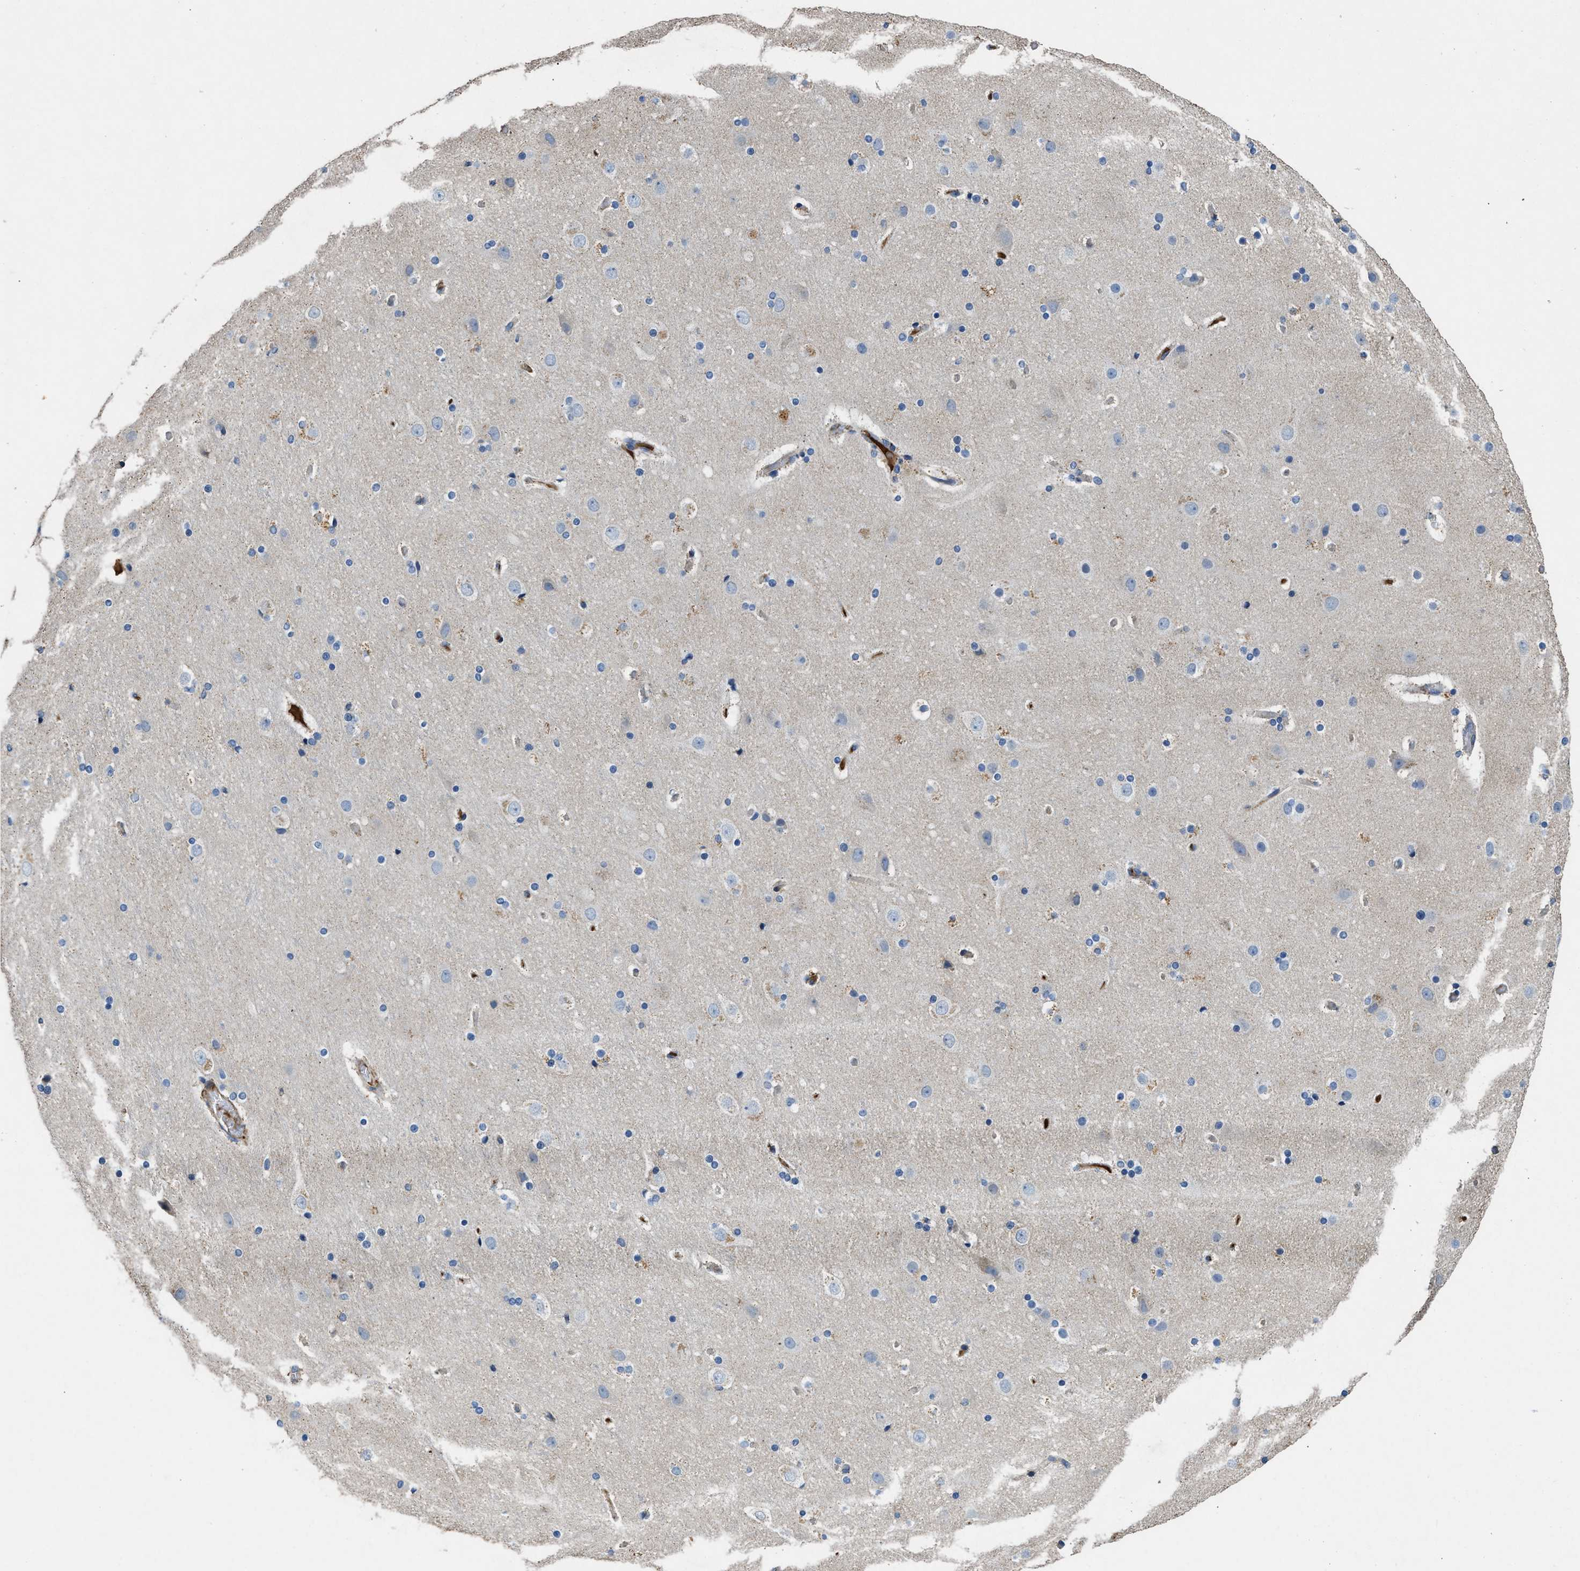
{"staining": {"intensity": "negative", "quantity": "none", "location": "none"}, "tissue": "cerebral cortex", "cell_type": "Endothelial cells", "image_type": "normal", "snomed": [{"axis": "morphology", "description": "Normal tissue, NOS"}, {"axis": "topography", "description": "Cerebral cortex"}], "caption": "This image is of benign cerebral cortex stained with IHC to label a protein in brown with the nuclei are counter-stained blue. There is no staining in endothelial cells.", "gene": "GGCX", "patient": {"sex": "male", "age": 57}}